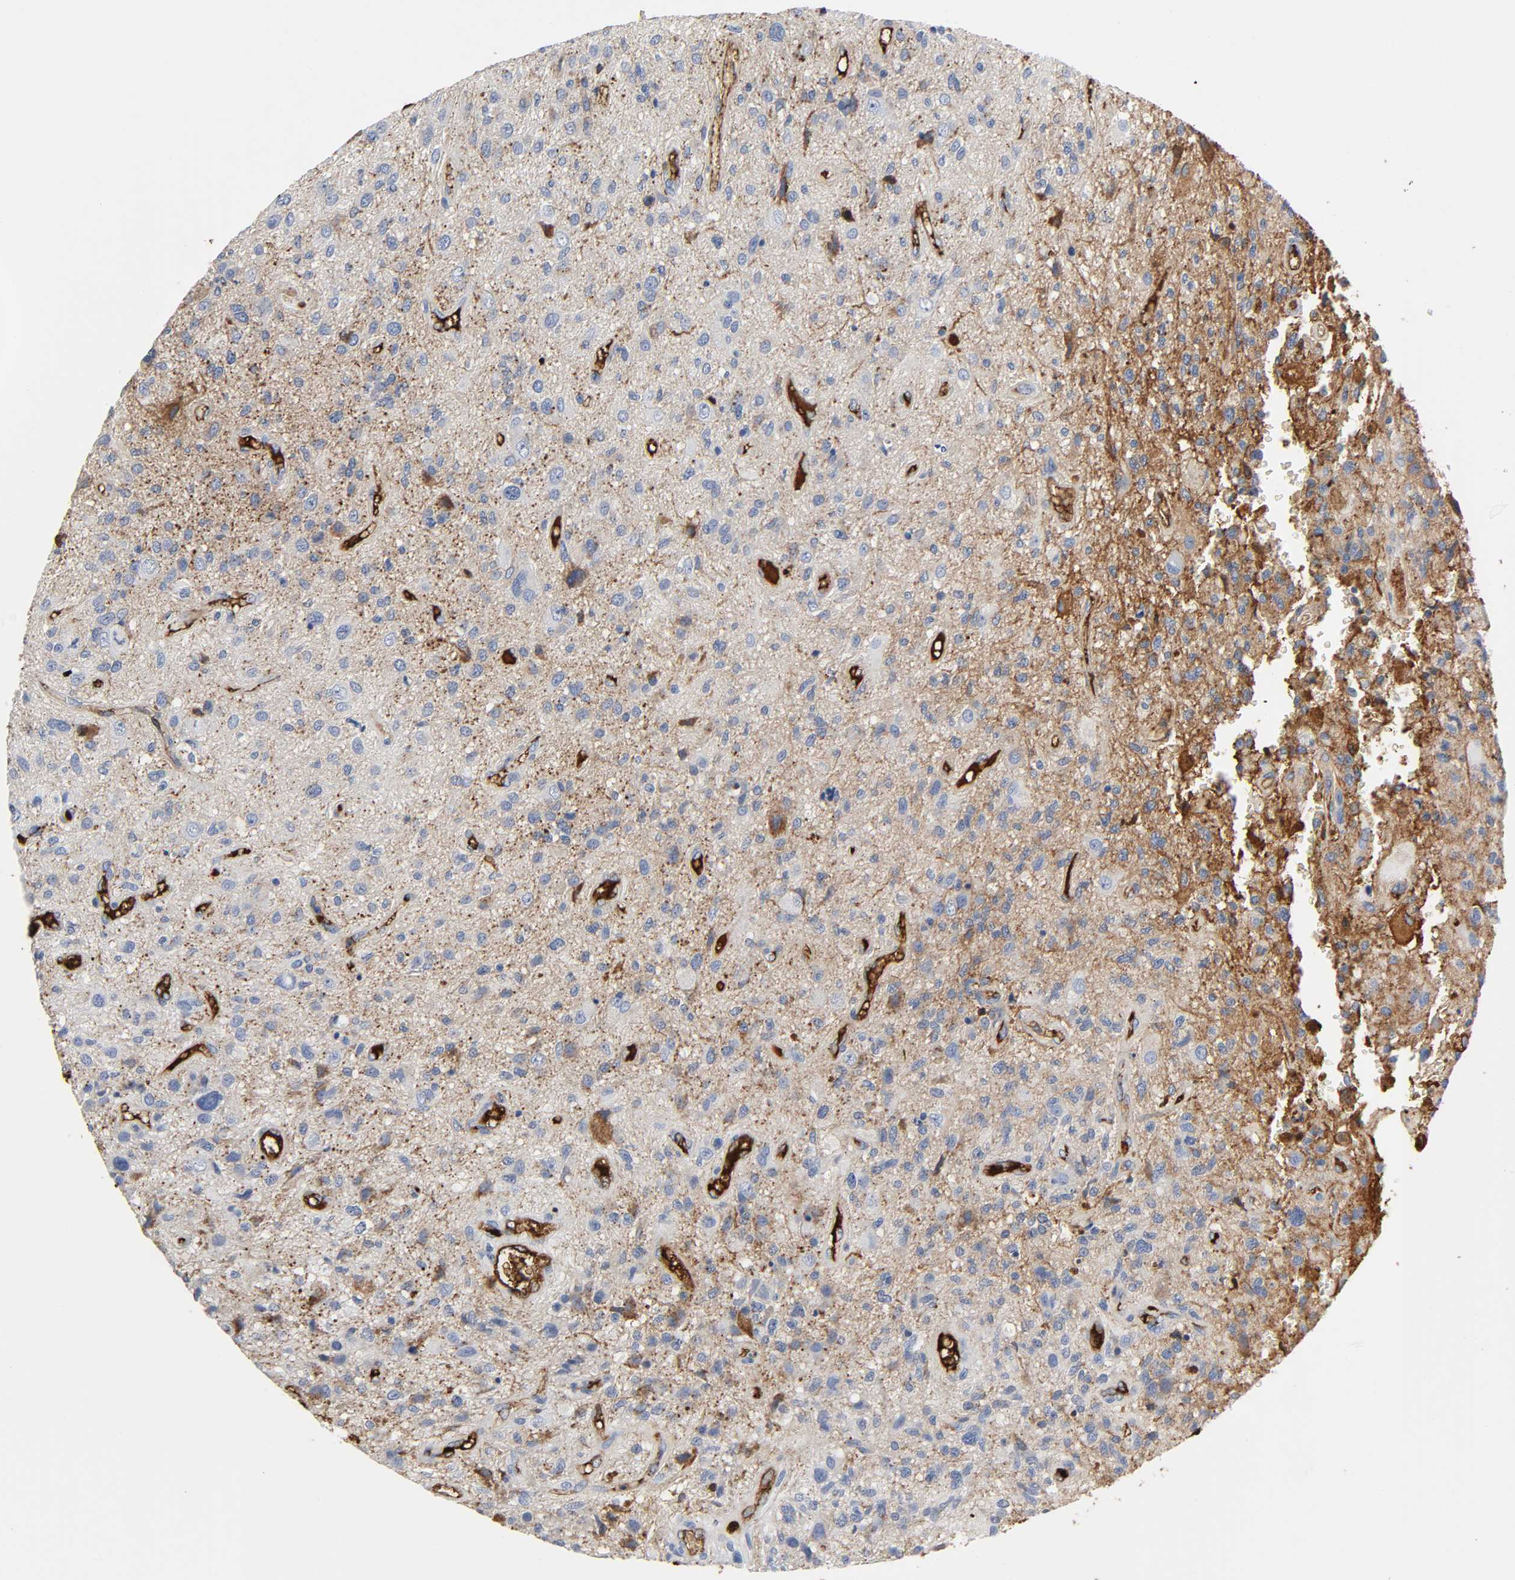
{"staining": {"intensity": "weak", "quantity": "25%-75%", "location": "cytoplasmic/membranous"}, "tissue": "glioma", "cell_type": "Tumor cells", "image_type": "cancer", "snomed": [{"axis": "morphology", "description": "Normal tissue, NOS"}, {"axis": "morphology", "description": "Glioma, malignant, High grade"}, {"axis": "topography", "description": "Cerebral cortex"}], "caption": "Glioma stained with immunohistochemistry (IHC) shows weak cytoplasmic/membranous positivity in approximately 25%-75% of tumor cells.", "gene": "C3", "patient": {"sex": "male", "age": 75}}